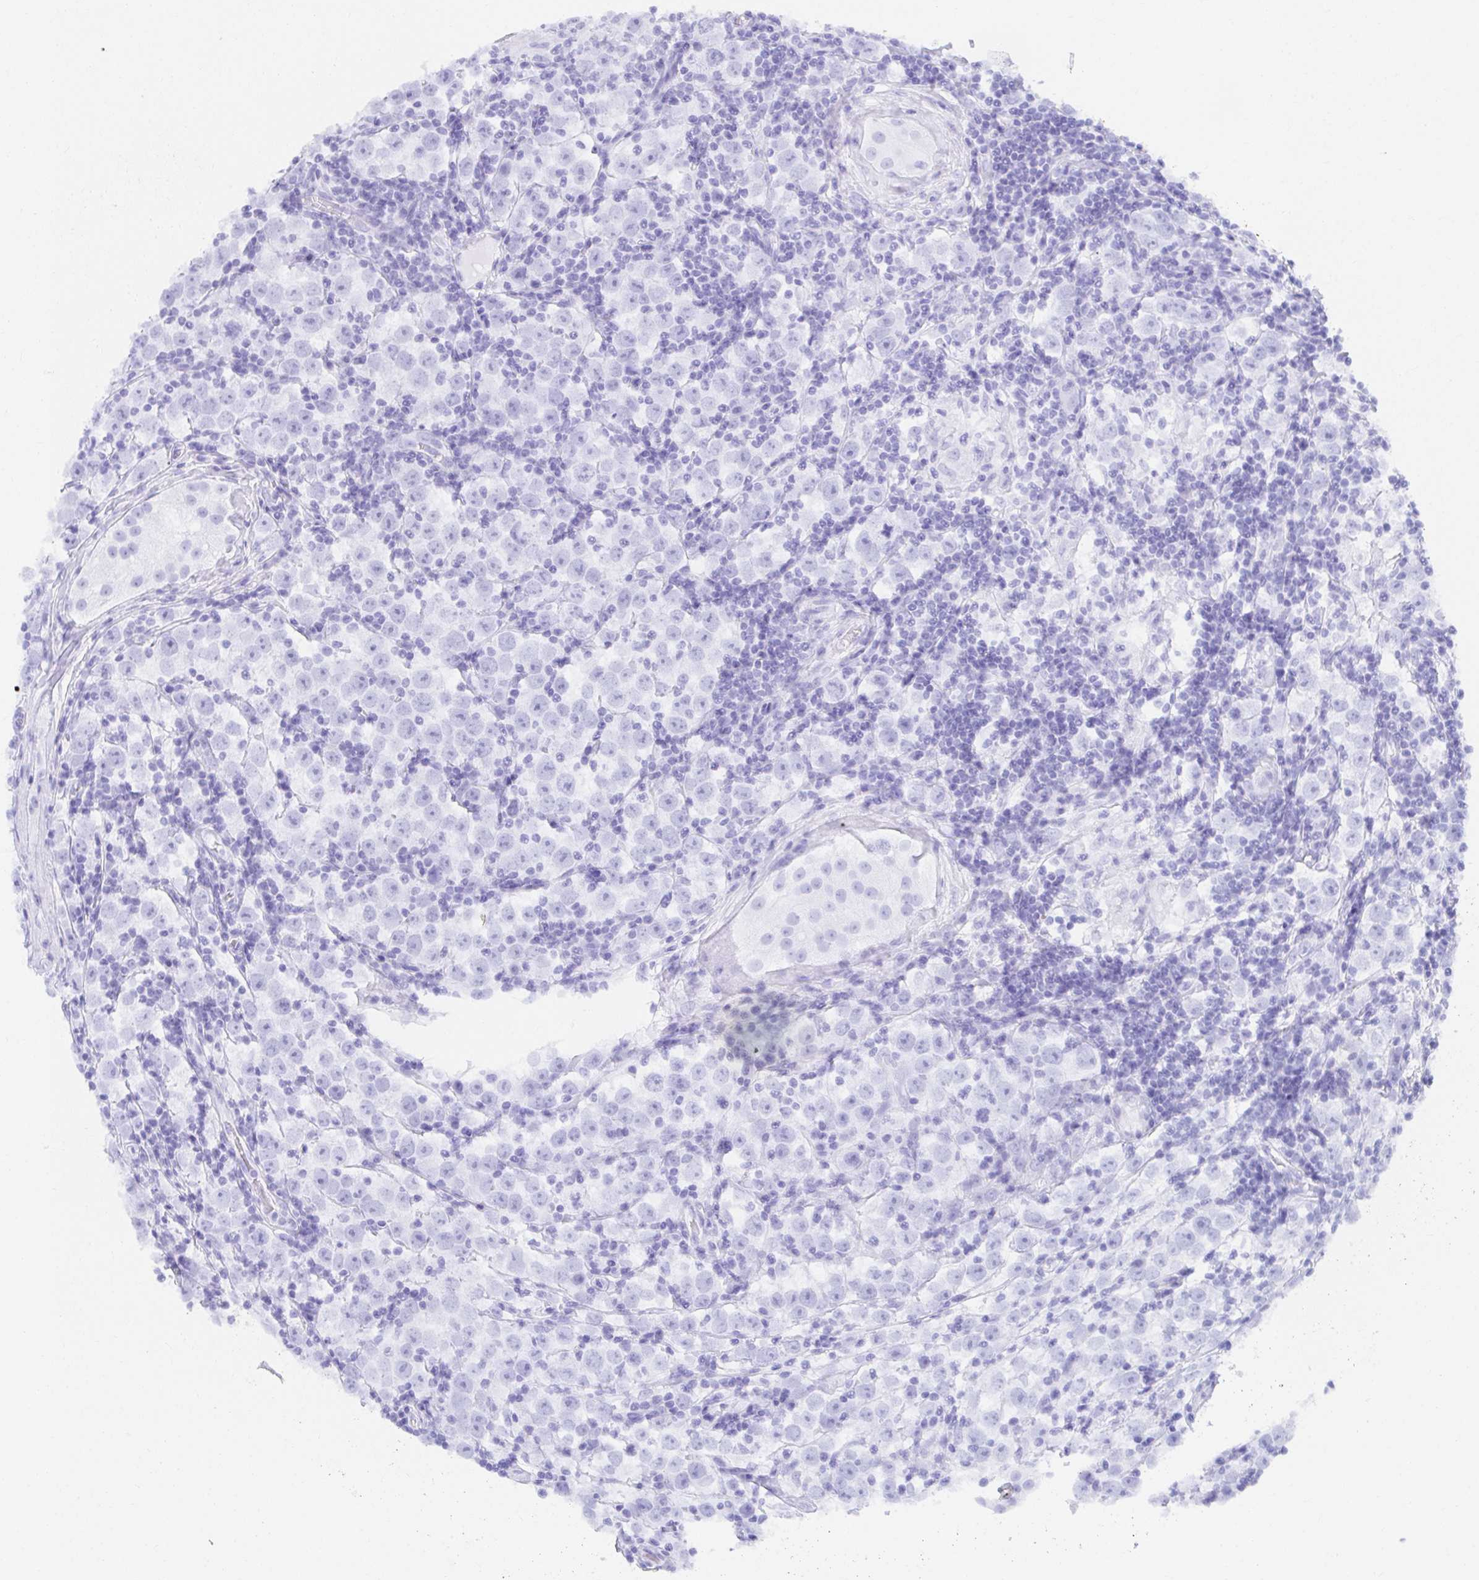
{"staining": {"intensity": "negative", "quantity": "none", "location": "none"}, "tissue": "urothelial cancer", "cell_type": "Tumor cells", "image_type": "cancer", "snomed": [{"axis": "morphology", "description": "Normal tissue, NOS"}, {"axis": "morphology", "description": "Urothelial carcinoma, High grade"}, {"axis": "morphology", "description": "Seminoma, NOS"}, {"axis": "morphology", "description": "Carcinoma, Embryonal, NOS"}, {"axis": "topography", "description": "Urinary bladder"}, {"axis": "topography", "description": "Testis"}], "caption": "Tumor cells show no significant expression in seminoma.", "gene": "VGLL1", "patient": {"sex": "male", "age": 41}}